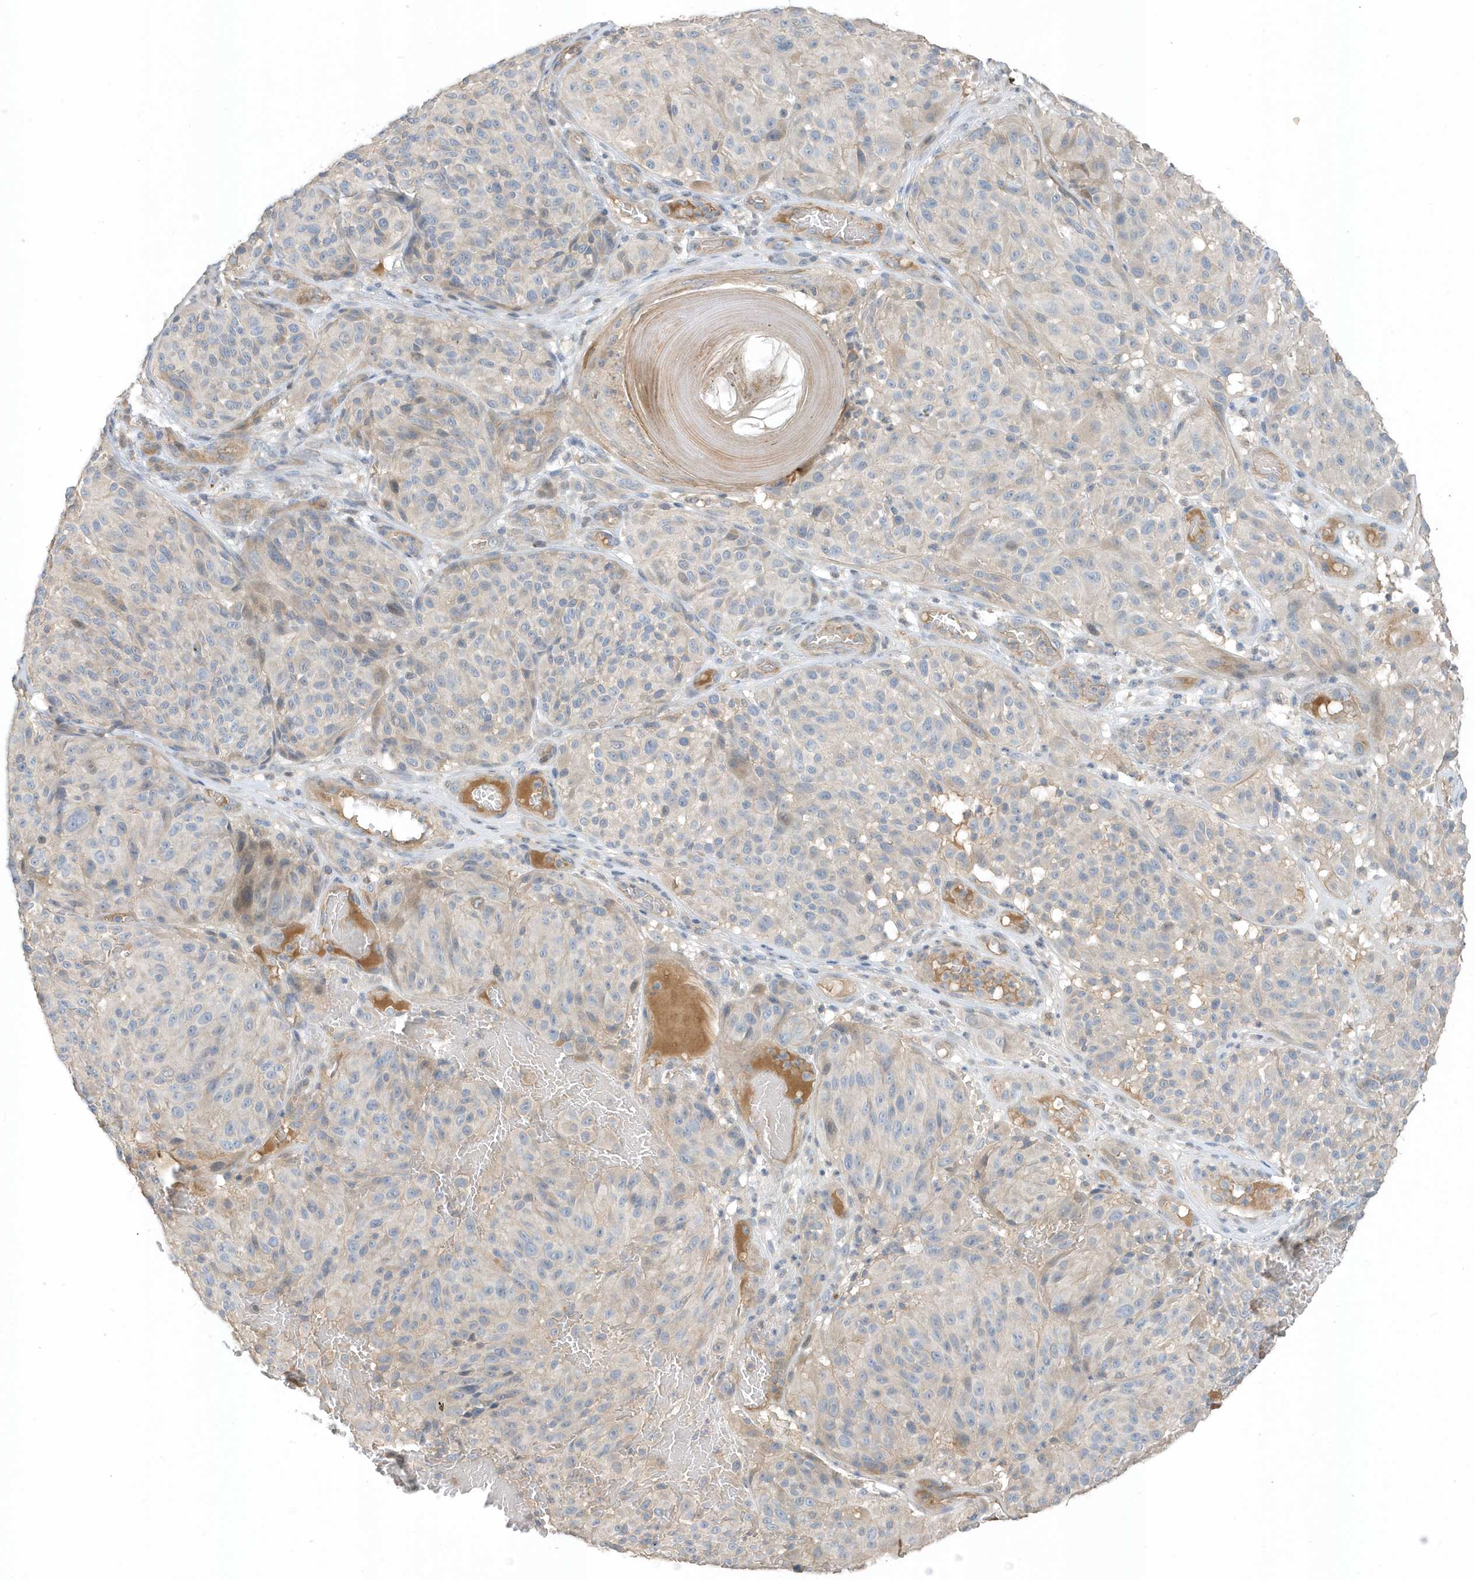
{"staining": {"intensity": "negative", "quantity": "none", "location": "none"}, "tissue": "melanoma", "cell_type": "Tumor cells", "image_type": "cancer", "snomed": [{"axis": "morphology", "description": "Malignant melanoma, NOS"}, {"axis": "topography", "description": "Skin"}], "caption": "A histopathology image of human malignant melanoma is negative for staining in tumor cells.", "gene": "USP53", "patient": {"sex": "male", "age": 83}}